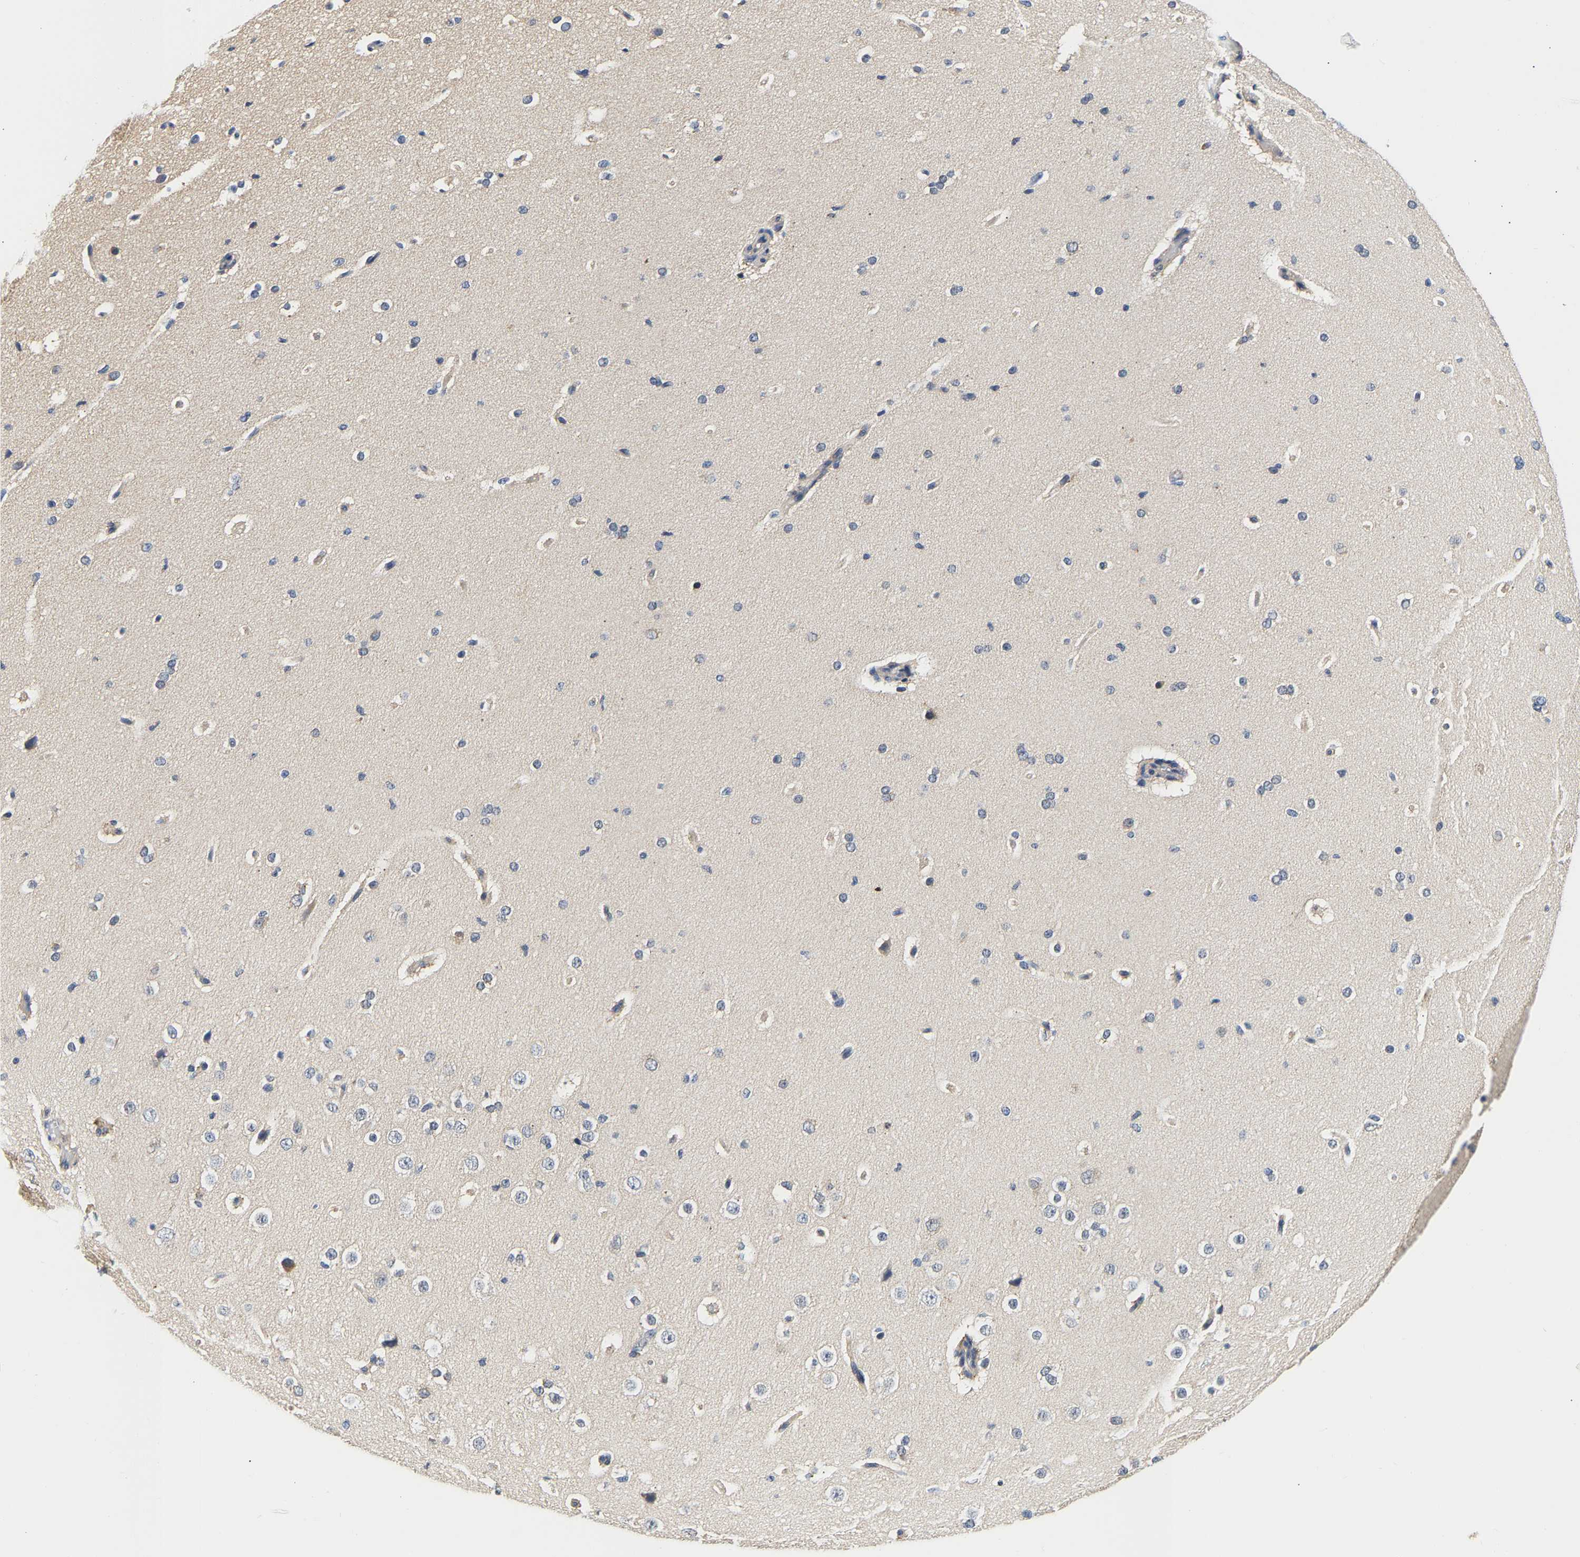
{"staining": {"intensity": "weak", "quantity": "<25%", "location": "cytoplasmic/membranous"}, "tissue": "cerebral cortex", "cell_type": "Endothelial cells", "image_type": "normal", "snomed": [{"axis": "morphology", "description": "Normal tissue, NOS"}, {"axis": "morphology", "description": "Developmental malformation"}, {"axis": "topography", "description": "Cerebral cortex"}], "caption": "Cerebral cortex was stained to show a protein in brown. There is no significant staining in endothelial cells.", "gene": "PPID", "patient": {"sex": "female", "age": 30}}